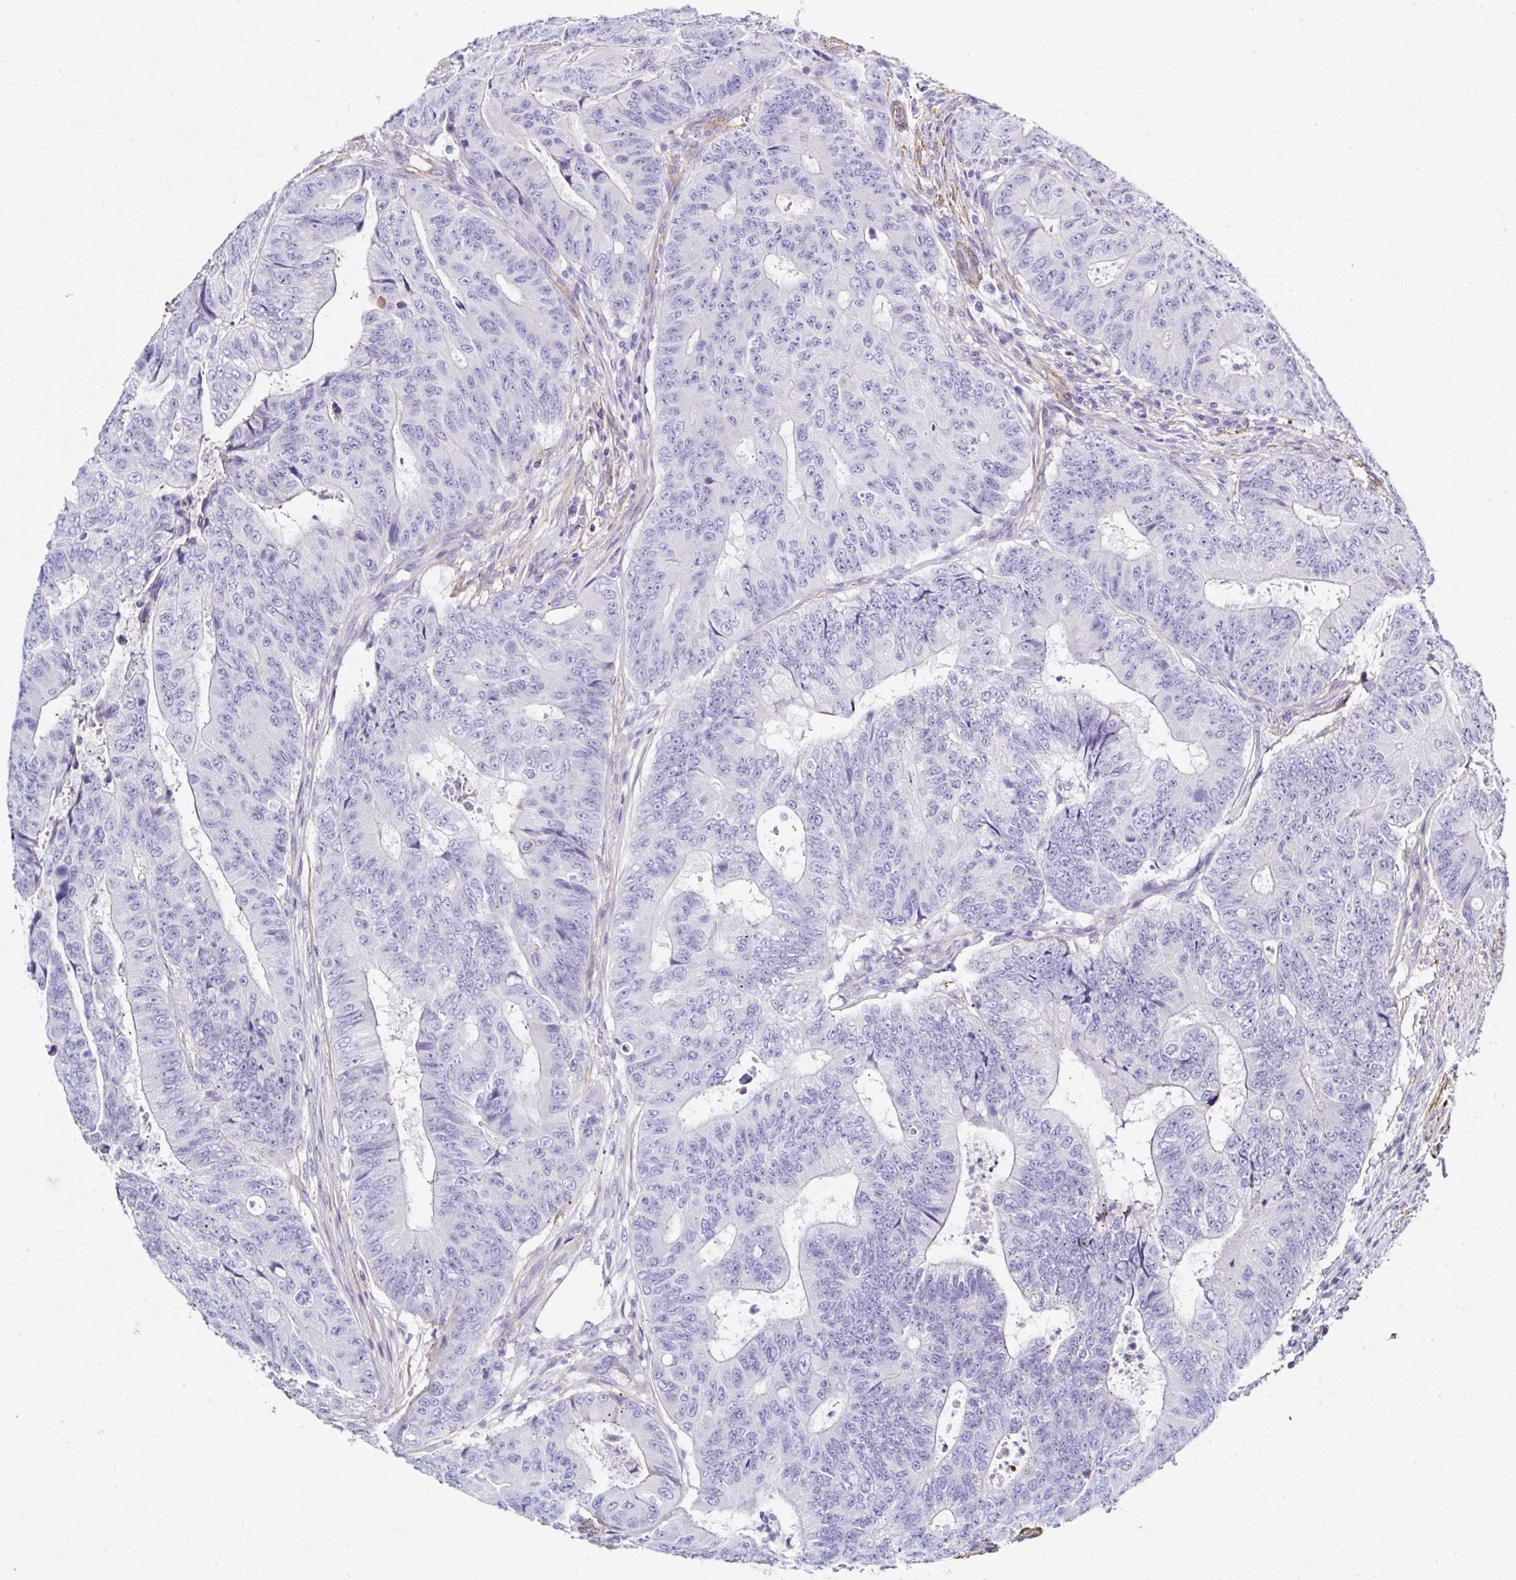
{"staining": {"intensity": "negative", "quantity": "none", "location": "none"}, "tissue": "colorectal cancer", "cell_type": "Tumor cells", "image_type": "cancer", "snomed": [{"axis": "morphology", "description": "Adenocarcinoma, NOS"}, {"axis": "topography", "description": "Colon"}], "caption": "A high-resolution micrograph shows immunohistochemistry (IHC) staining of colorectal cancer, which displays no significant expression in tumor cells.", "gene": "PPFIA4", "patient": {"sex": "female", "age": 48}}